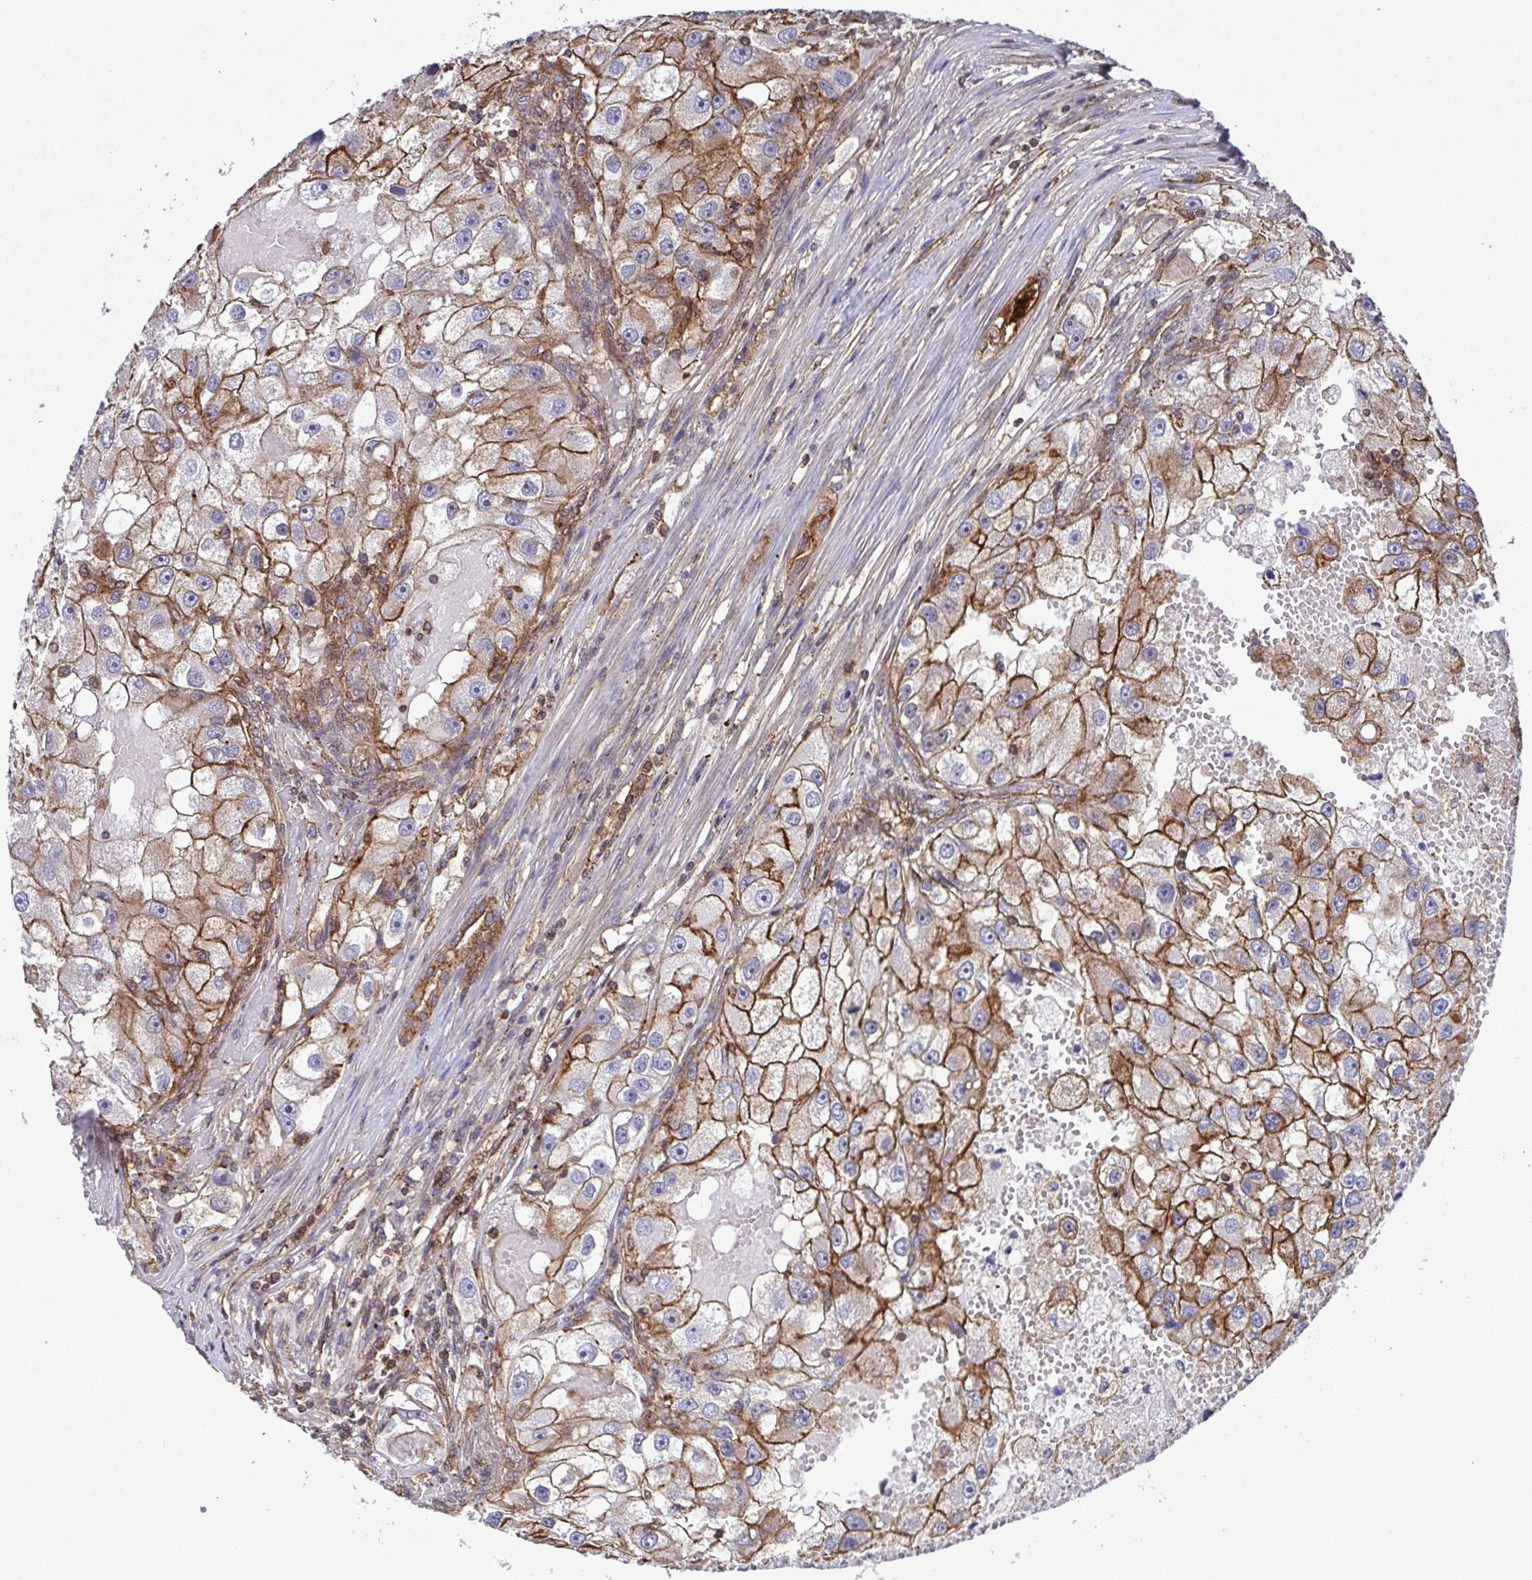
{"staining": {"intensity": "moderate", "quantity": ">75%", "location": "cytoplasmic/membranous"}, "tissue": "renal cancer", "cell_type": "Tumor cells", "image_type": "cancer", "snomed": [{"axis": "morphology", "description": "Adenocarcinoma, NOS"}, {"axis": "topography", "description": "Kidney"}], "caption": "Renal cancer tissue displays moderate cytoplasmic/membranous expression in about >75% of tumor cells, visualized by immunohistochemistry.", "gene": "CHMP1B", "patient": {"sex": "male", "age": 63}}